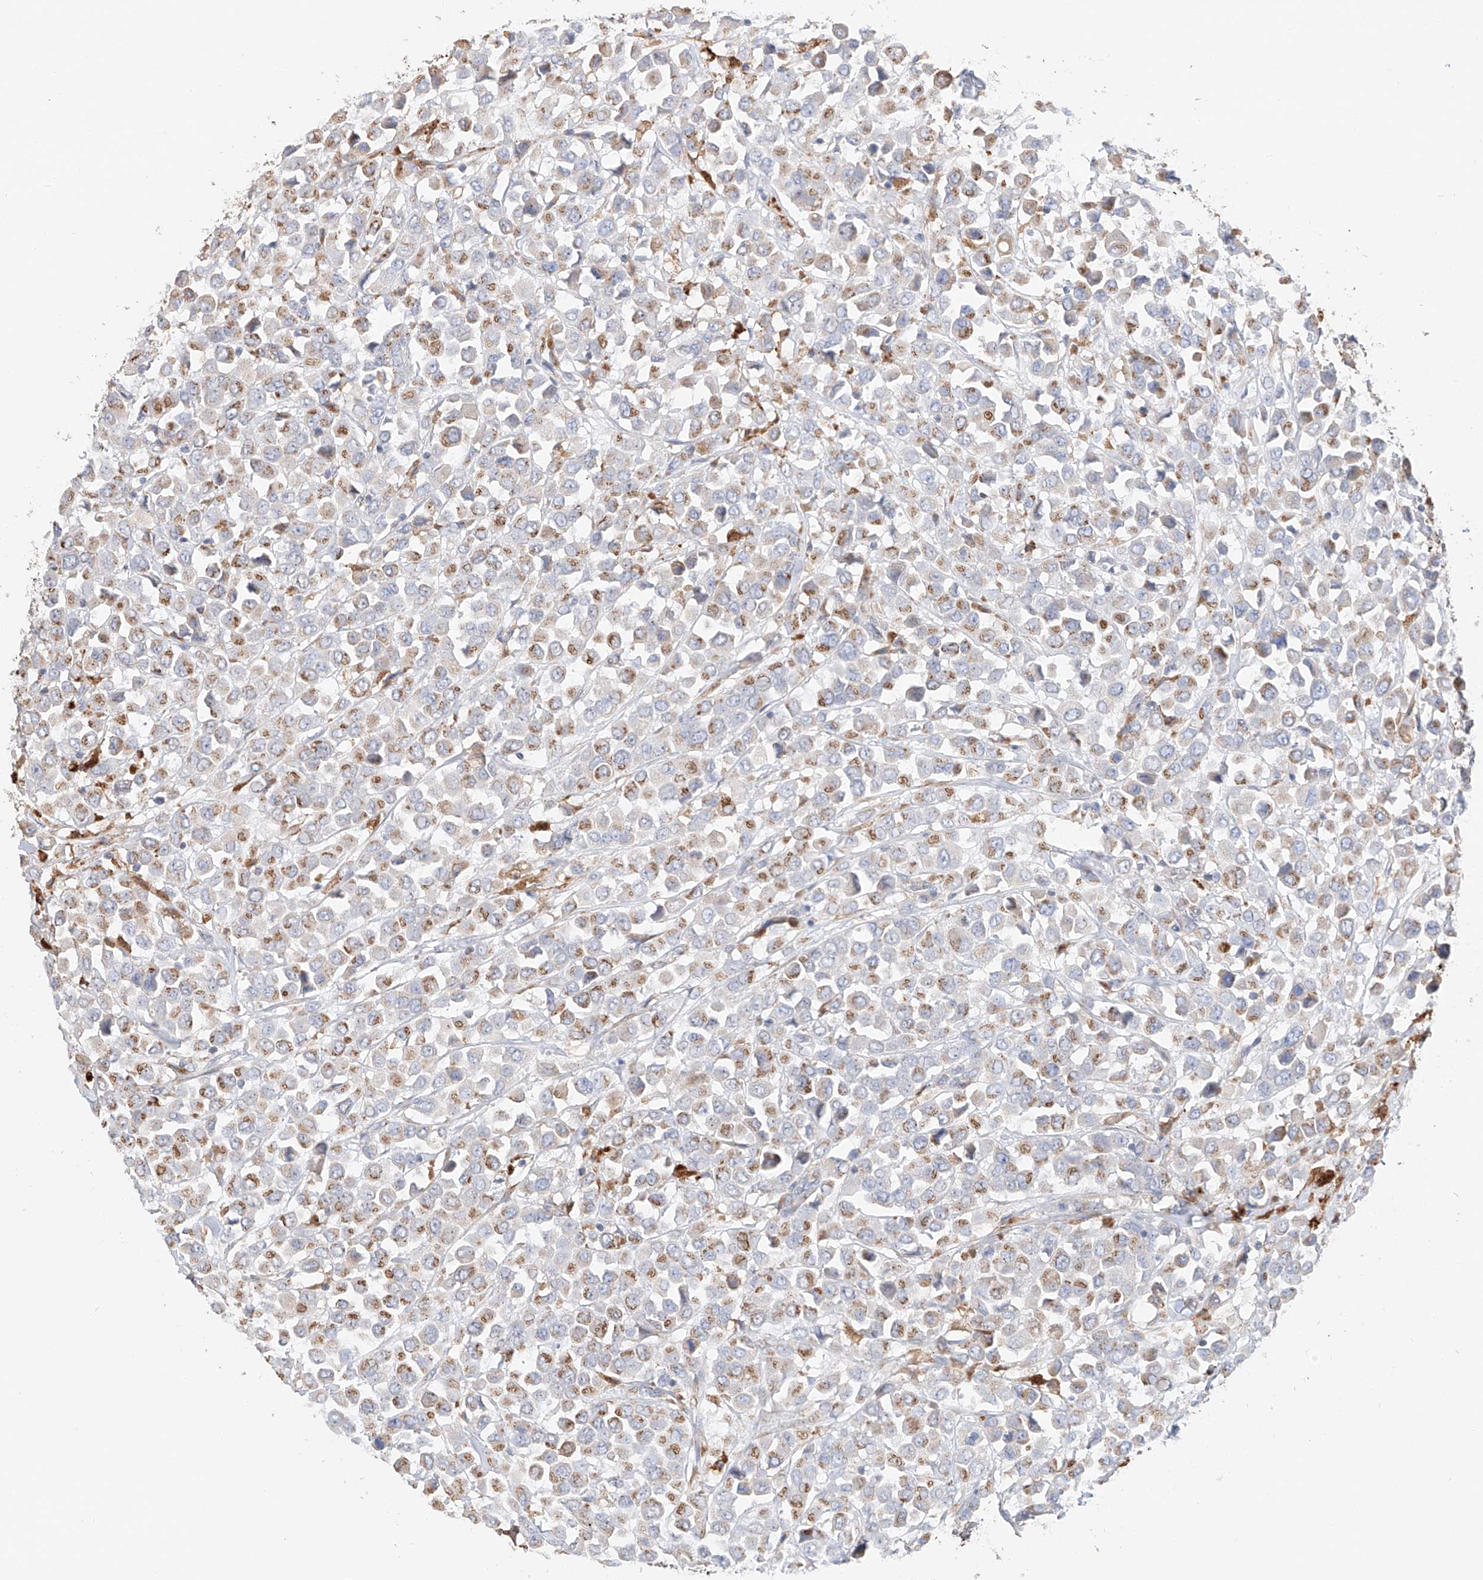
{"staining": {"intensity": "moderate", "quantity": "25%-75%", "location": "cytoplasmic/membranous"}, "tissue": "breast cancer", "cell_type": "Tumor cells", "image_type": "cancer", "snomed": [{"axis": "morphology", "description": "Duct carcinoma"}, {"axis": "topography", "description": "Breast"}], "caption": "Tumor cells show medium levels of moderate cytoplasmic/membranous positivity in approximately 25%-75% of cells in breast cancer. Ihc stains the protein in brown and the nuclei are stained blue.", "gene": "MOSPD1", "patient": {"sex": "female", "age": 61}}